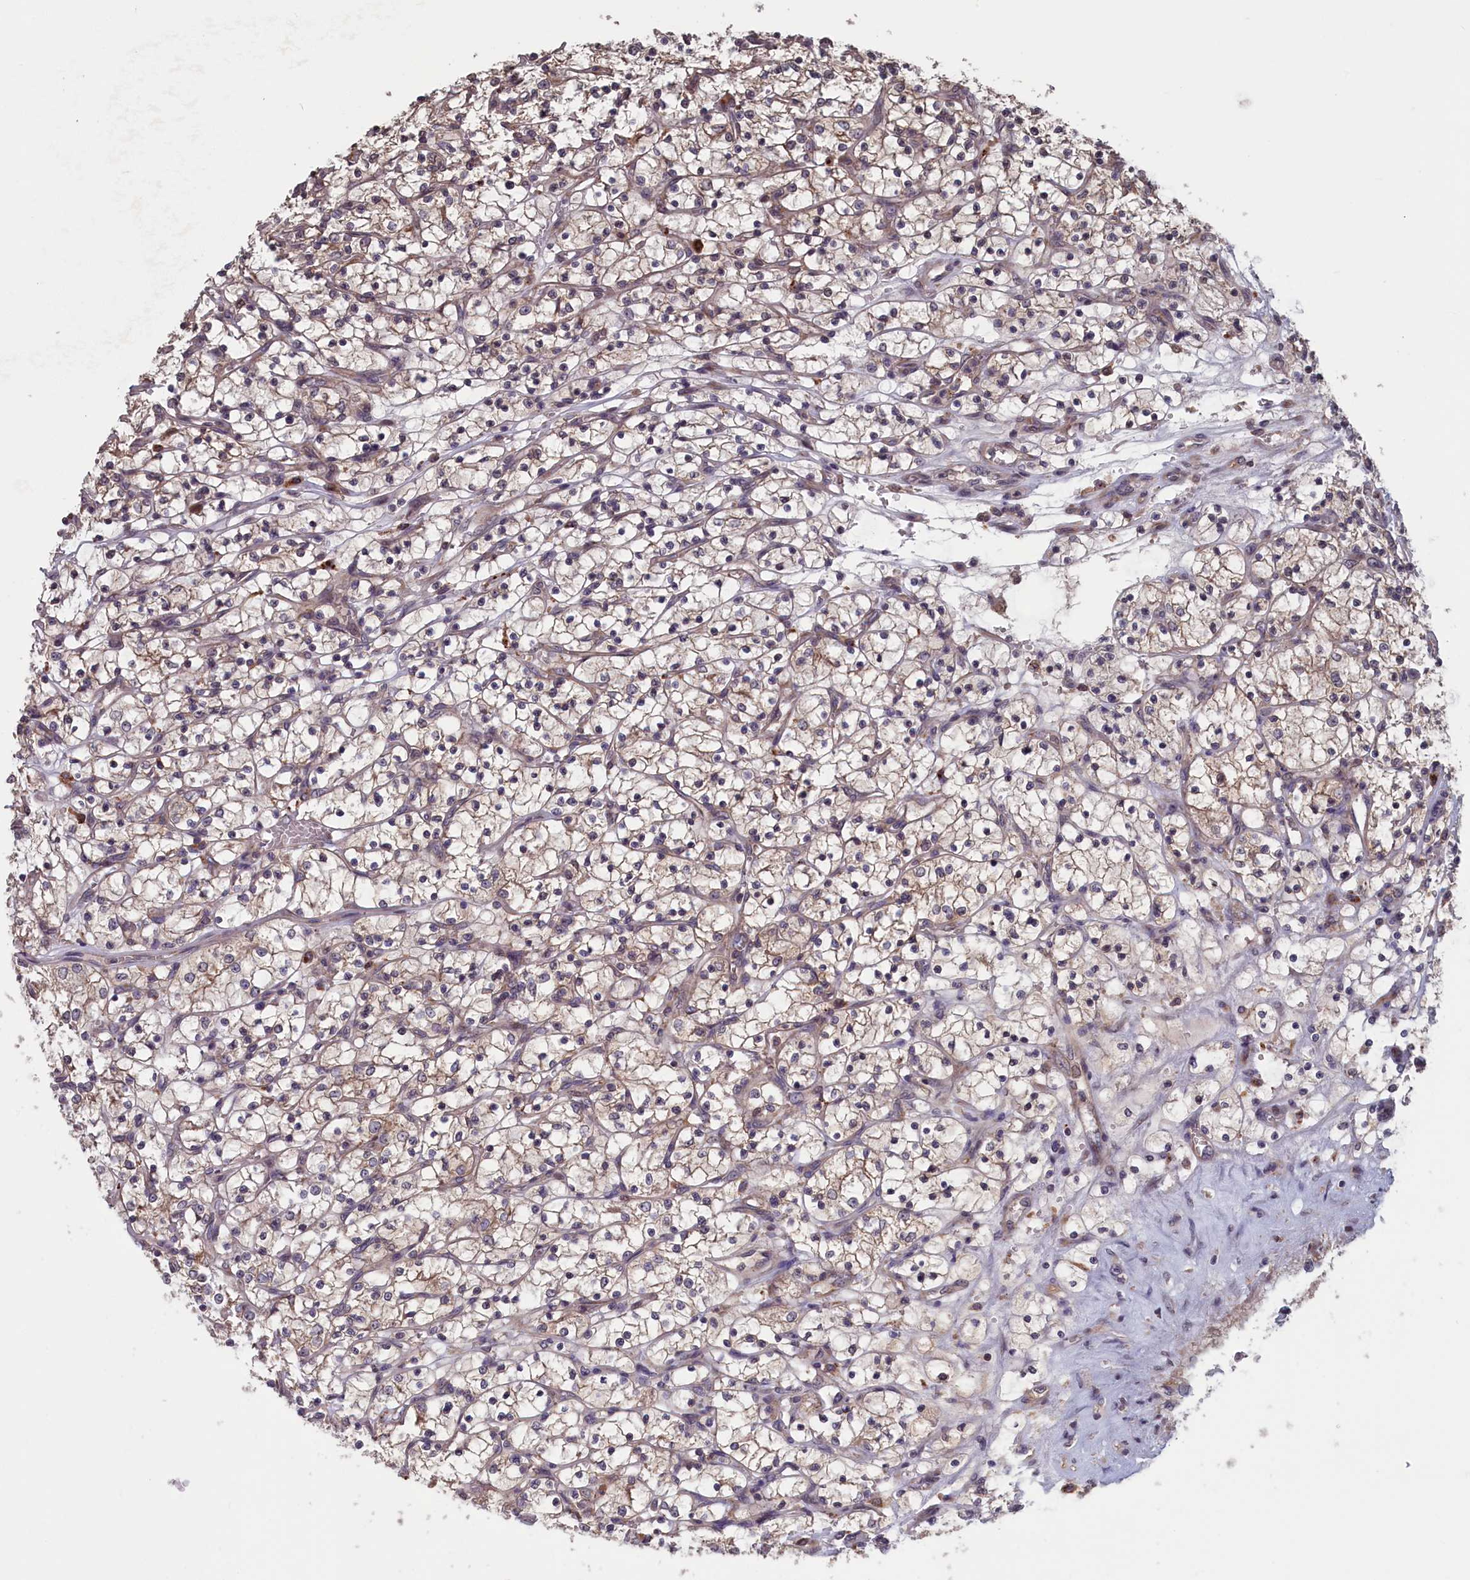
{"staining": {"intensity": "weak", "quantity": "<25%", "location": "cytoplasmic/membranous"}, "tissue": "renal cancer", "cell_type": "Tumor cells", "image_type": "cancer", "snomed": [{"axis": "morphology", "description": "Adenocarcinoma, NOS"}, {"axis": "topography", "description": "Kidney"}], "caption": "Human renal cancer stained for a protein using immunohistochemistry demonstrates no expression in tumor cells.", "gene": "CACTIN", "patient": {"sex": "female", "age": 69}}